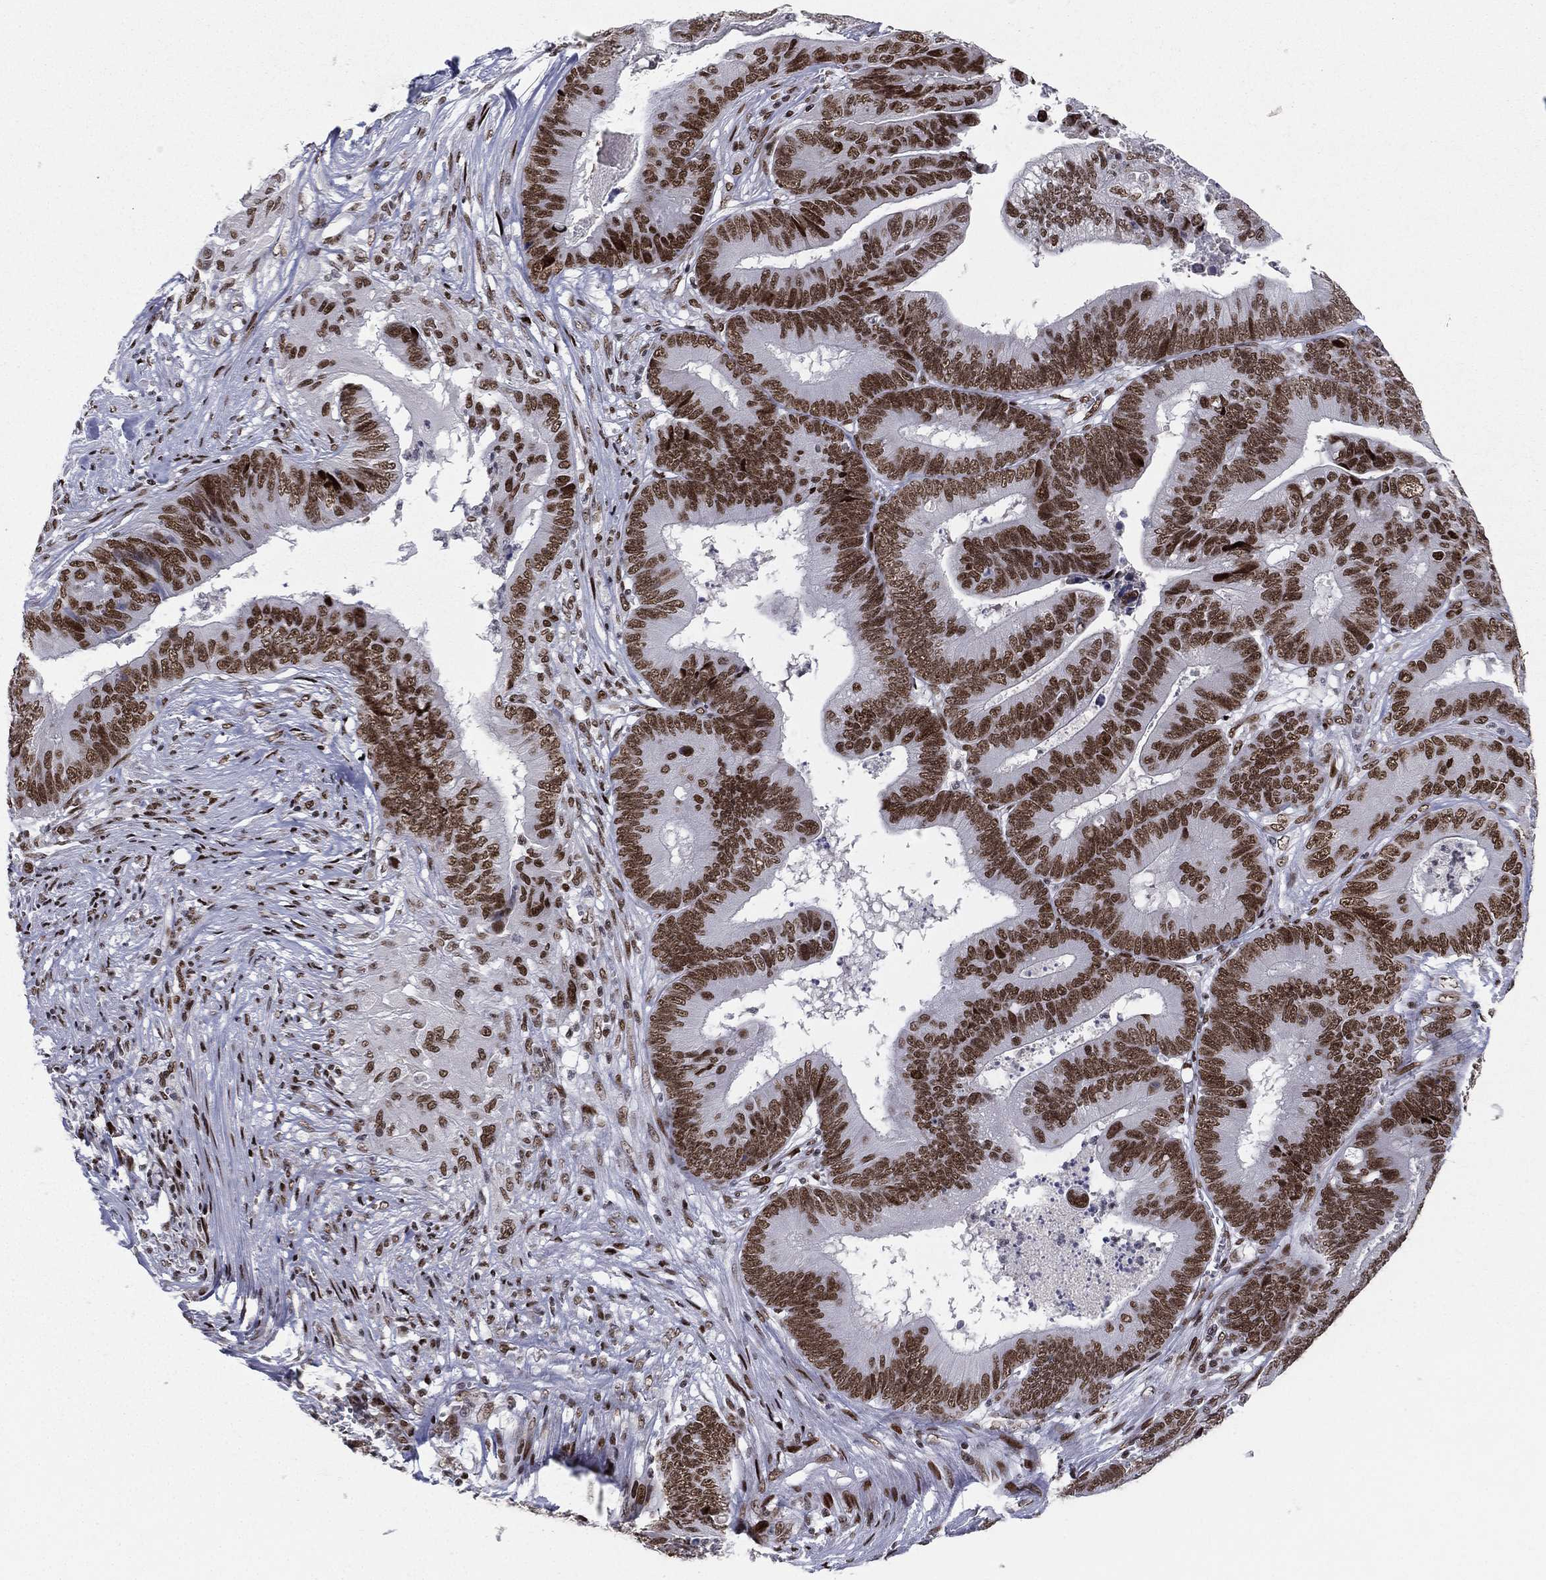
{"staining": {"intensity": "strong", "quantity": ">75%", "location": "nuclear"}, "tissue": "colorectal cancer", "cell_type": "Tumor cells", "image_type": "cancer", "snomed": [{"axis": "morphology", "description": "Adenocarcinoma, NOS"}, {"axis": "topography", "description": "Colon"}], "caption": "The immunohistochemical stain labels strong nuclear expression in tumor cells of adenocarcinoma (colorectal) tissue. (IHC, brightfield microscopy, high magnification).", "gene": "RTF1", "patient": {"sex": "male", "age": 84}}